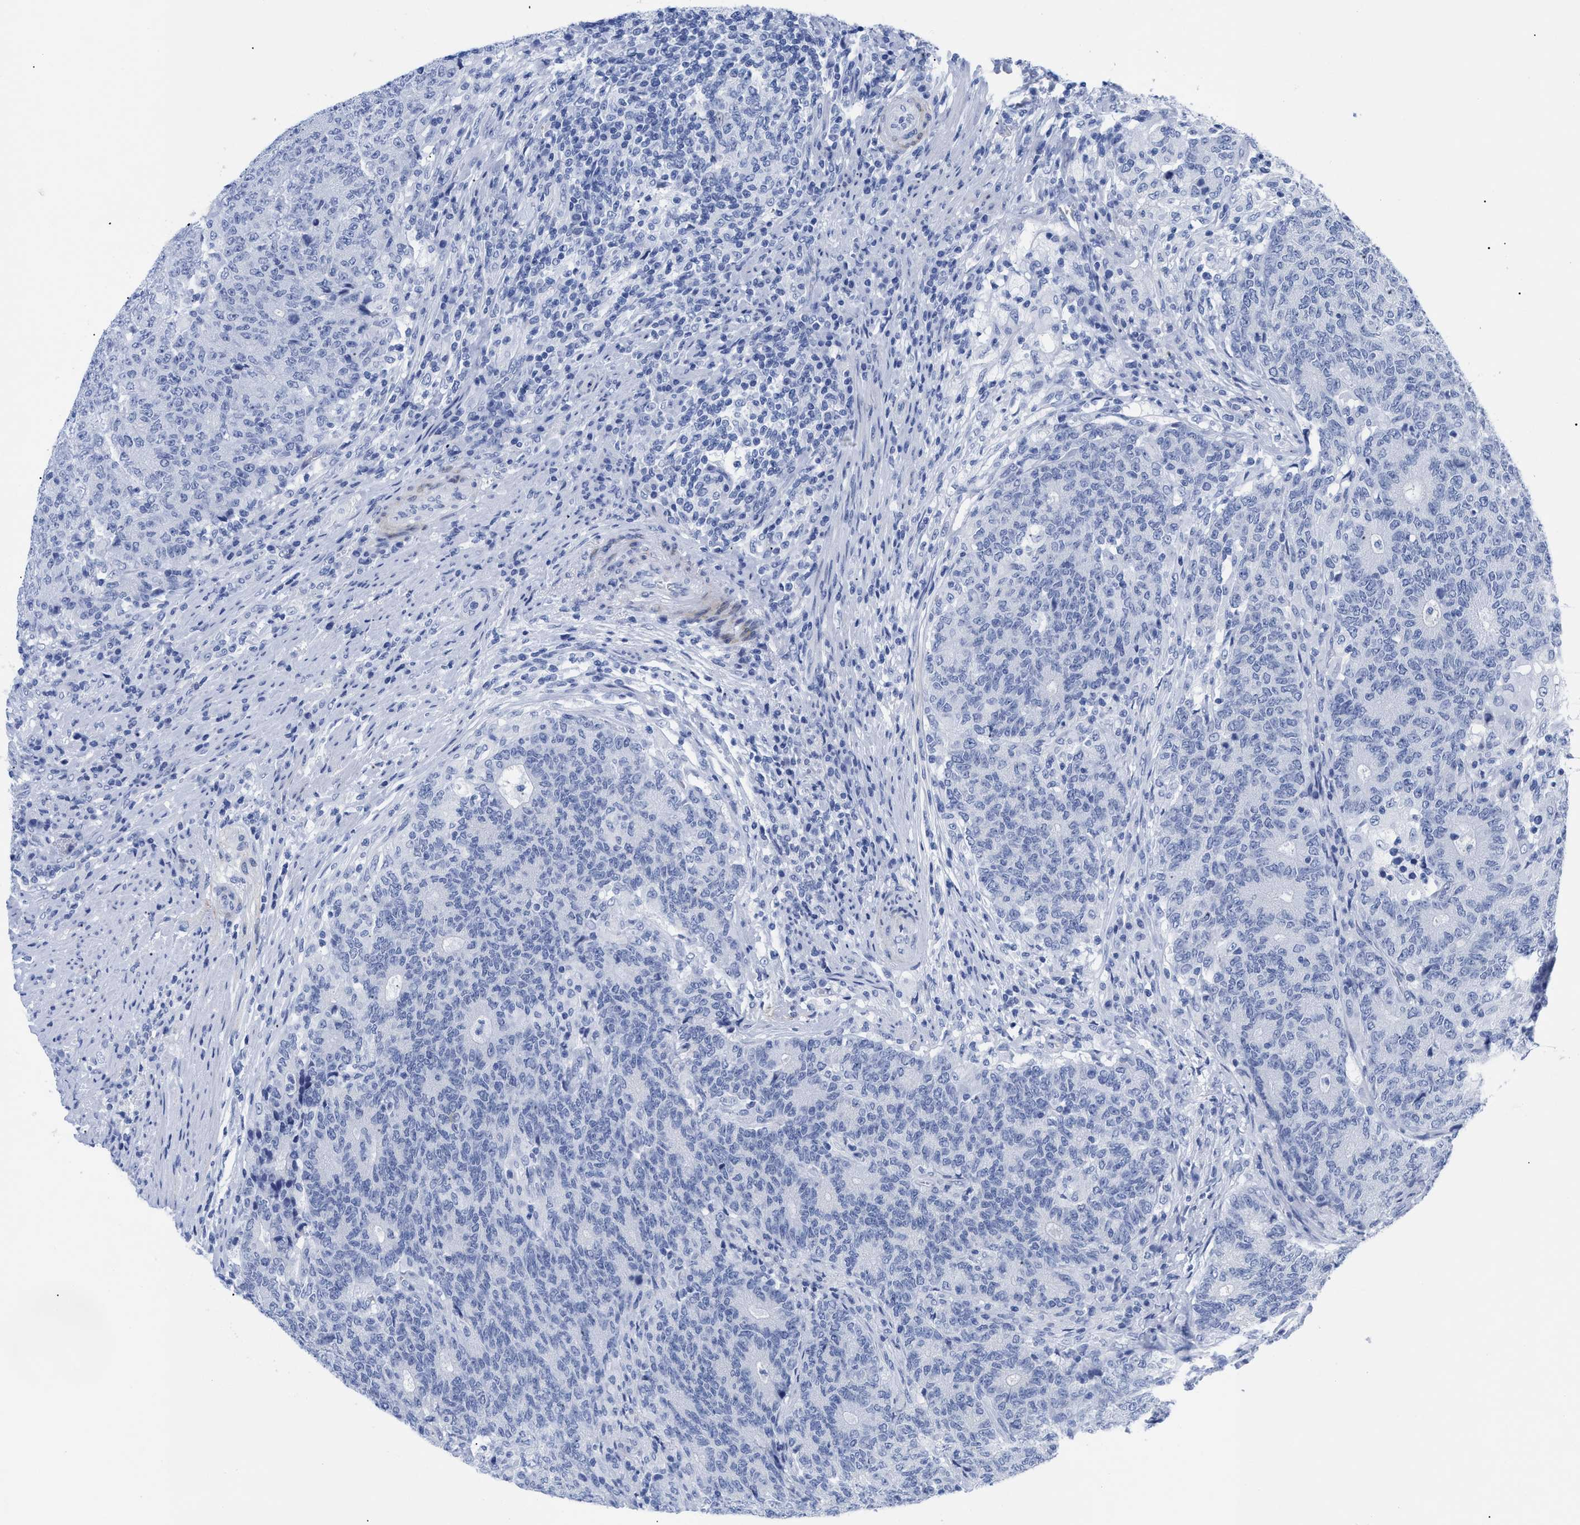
{"staining": {"intensity": "negative", "quantity": "none", "location": "none"}, "tissue": "colorectal cancer", "cell_type": "Tumor cells", "image_type": "cancer", "snomed": [{"axis": "morphology", "description": "Normal tissue, NOS"}, {"axis": "morphology", "description": "Adenocarcinoma, NOS"}, {"axis": "topography", "description": "Colon"}], "caption": "Immunohistochemical staining of human colorectal adenocarcinoma exhibits no significant positivity in tumor cells.", "gene": "DUSP26", "patient": {"sex": "female", "age": 75}}